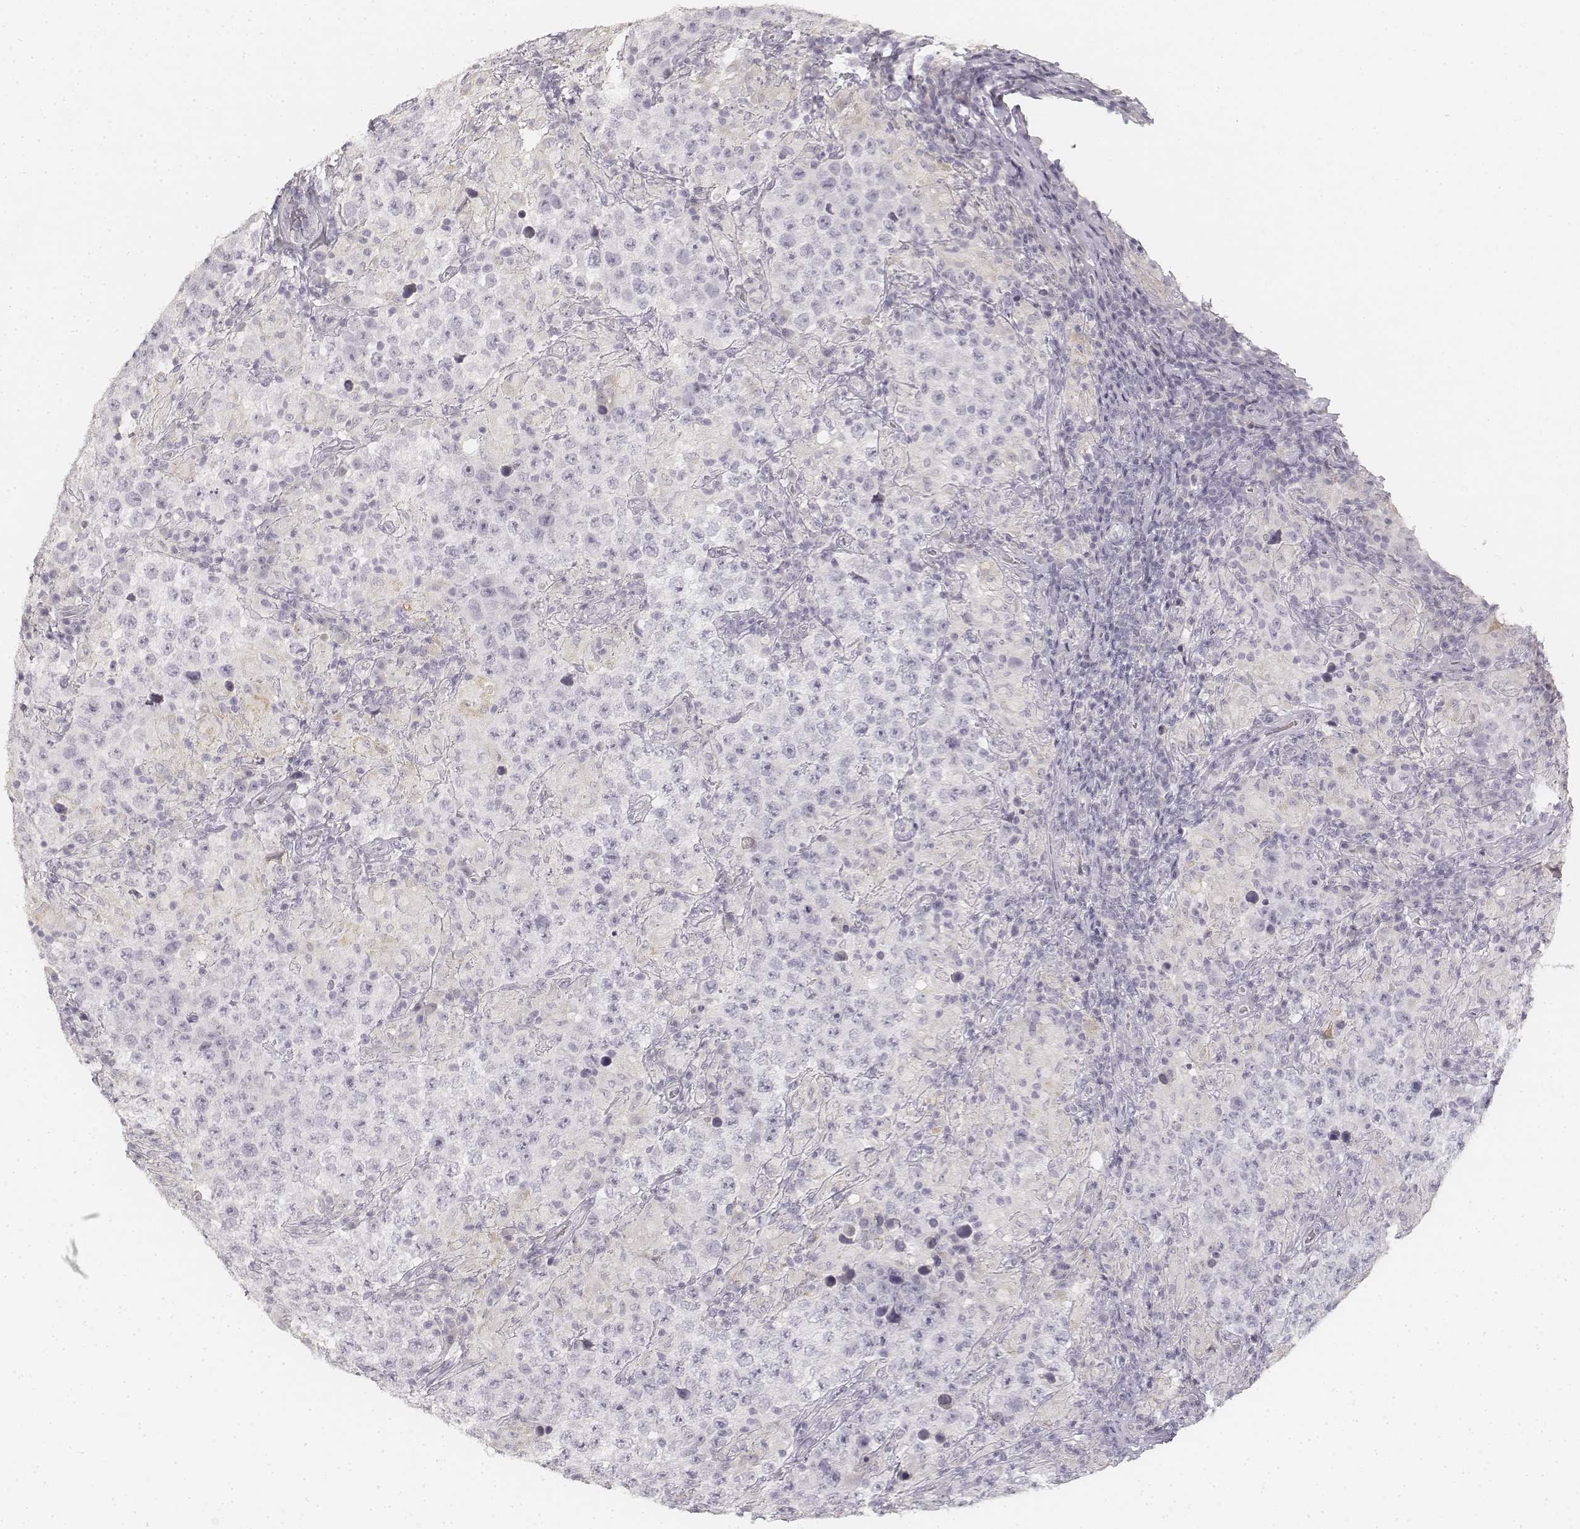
{"staining": {"intensity": "negative", "quantity": "none", "location": "none"}, "tissue": "testis cancer", "cell_type": "Tumor cells", "image_type": "cancer", "snomed": [{"axis": "morphology", "description": "Seminoma, NOS"}, {"axis": "morphology", "description": "Carcinoma, Embryonal, NOS"}, {"axis": "topography", "description": "Testis"}], "caption": "High power microscopy micrograph of an immunohistochemistry image of seminoma (testis), revealing no significant staining in tumor cells.", "gene": "DSG4", "patient": {"sex": "male", "age": 41}}